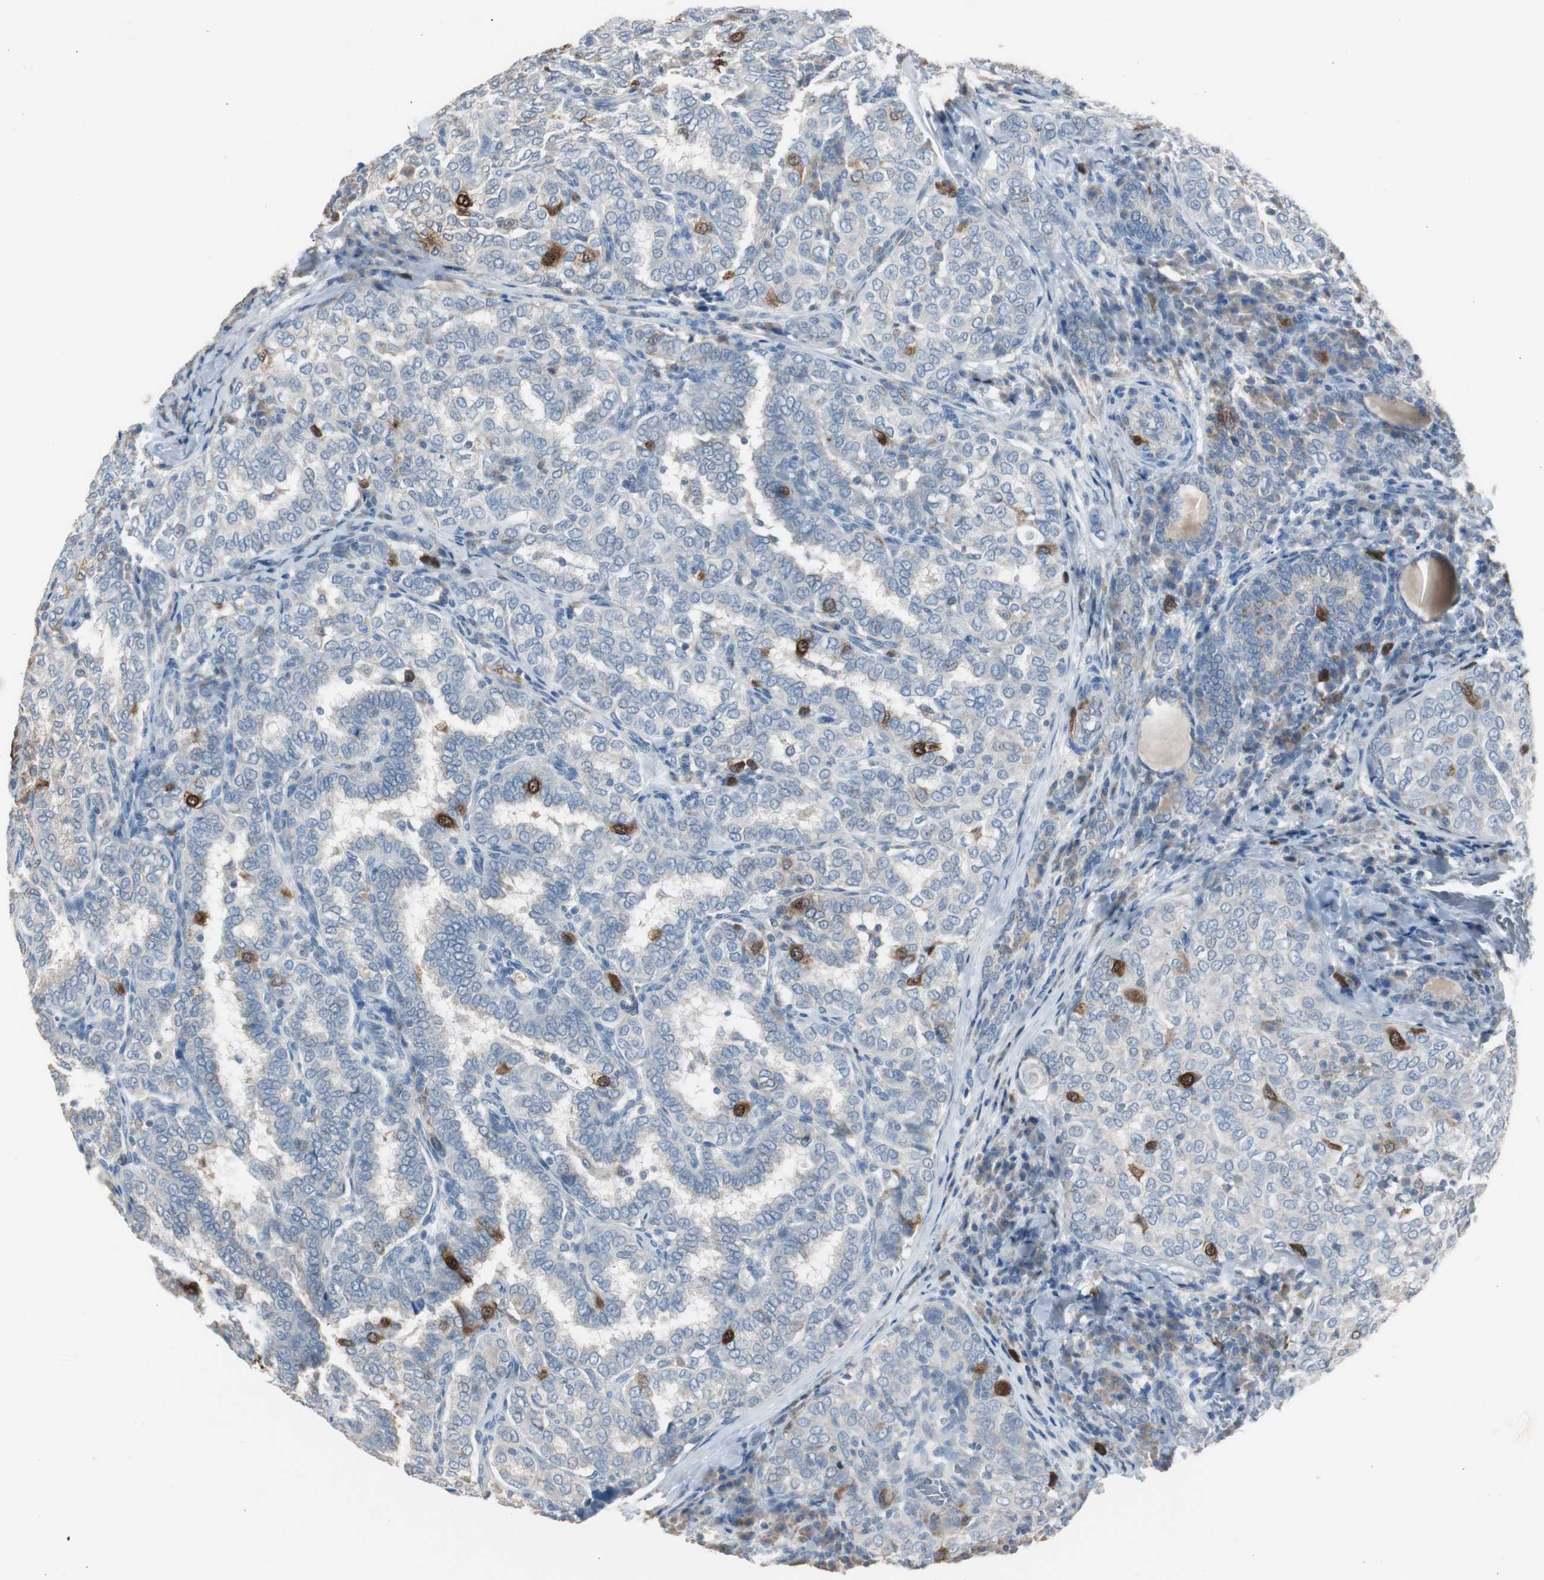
{"staining": {"intensity": "strong", "quantity": "<25%", "location": "cytoplasmic/membranous,nuclear"}, "tissue": "thyroid cancer", "cell_type": "Tumor cells", "image_type": "cancer", "snomed": [{"axis": "morphology", "description": "Papillary adenocarcinoma, NOS"}, {"axis": "topography", "description": "Thyroid gland"}], "caption": "The immunohistochemical stain labels strong cytoplasmic/membranous and nuclear expression in tumor cells of papillary adenocarcinoma (thyroid) tissue.", "gene": "TK1", "patient": {"sex": "female", "age": 30}}